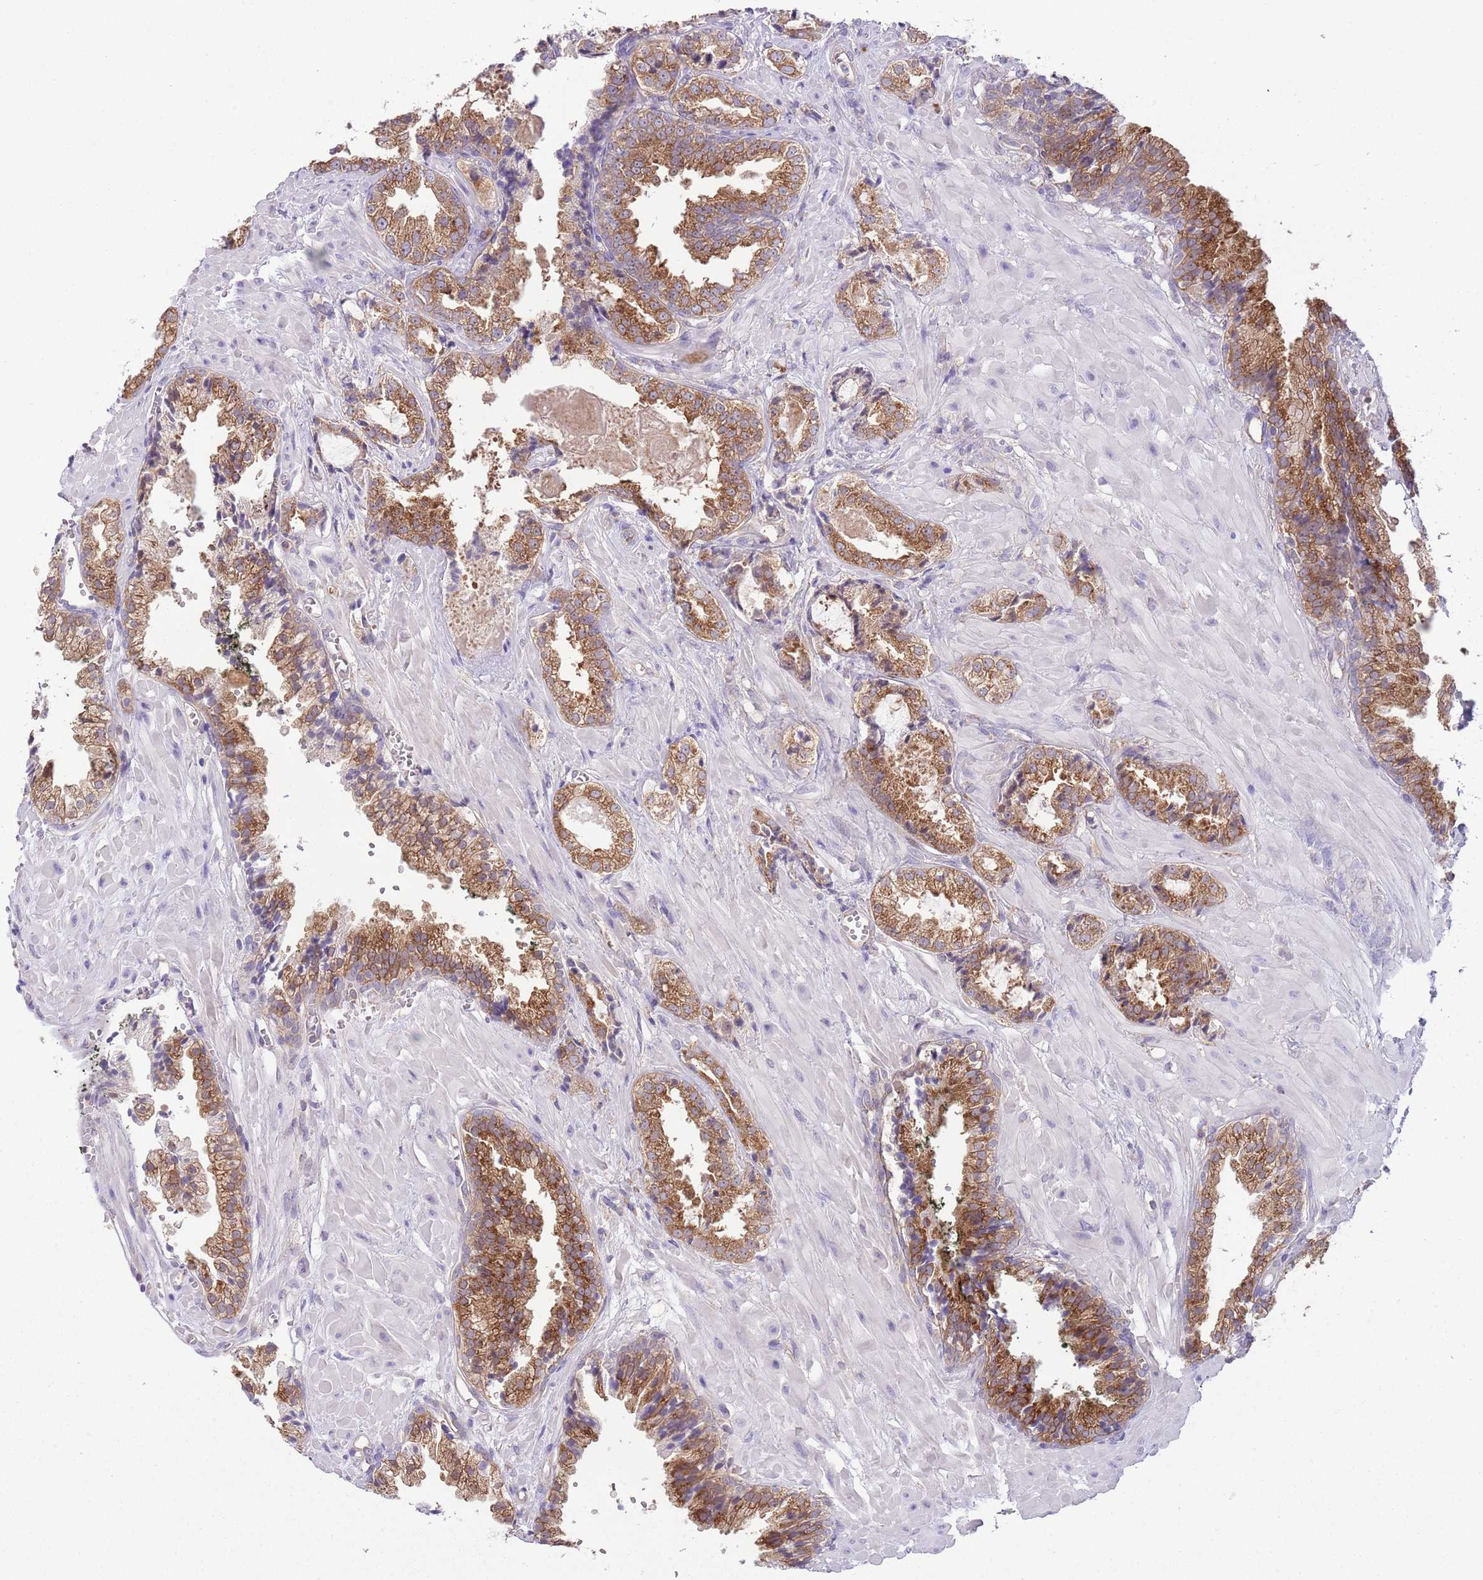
{"staining": {"intensity": "moderate", "quantity": ">75%", "location": "cytoplasmic/membranous"}, "tissue": "prostate cancer", "cell_type": "Tumor cells", "image_type": "cancer", "snomed": [{"axis": "morphology", "description": "Adenocarcinoma, High grade"}, {"axis": "topography", "description": "Prostate"}], "caption": "Human prostate adenocarcinoma (high-grade) stained with a protein marker demonstrates moderate staining in tumor cells.", "gene": "COPE", "patient": {"sex": "male", "age": 71}}